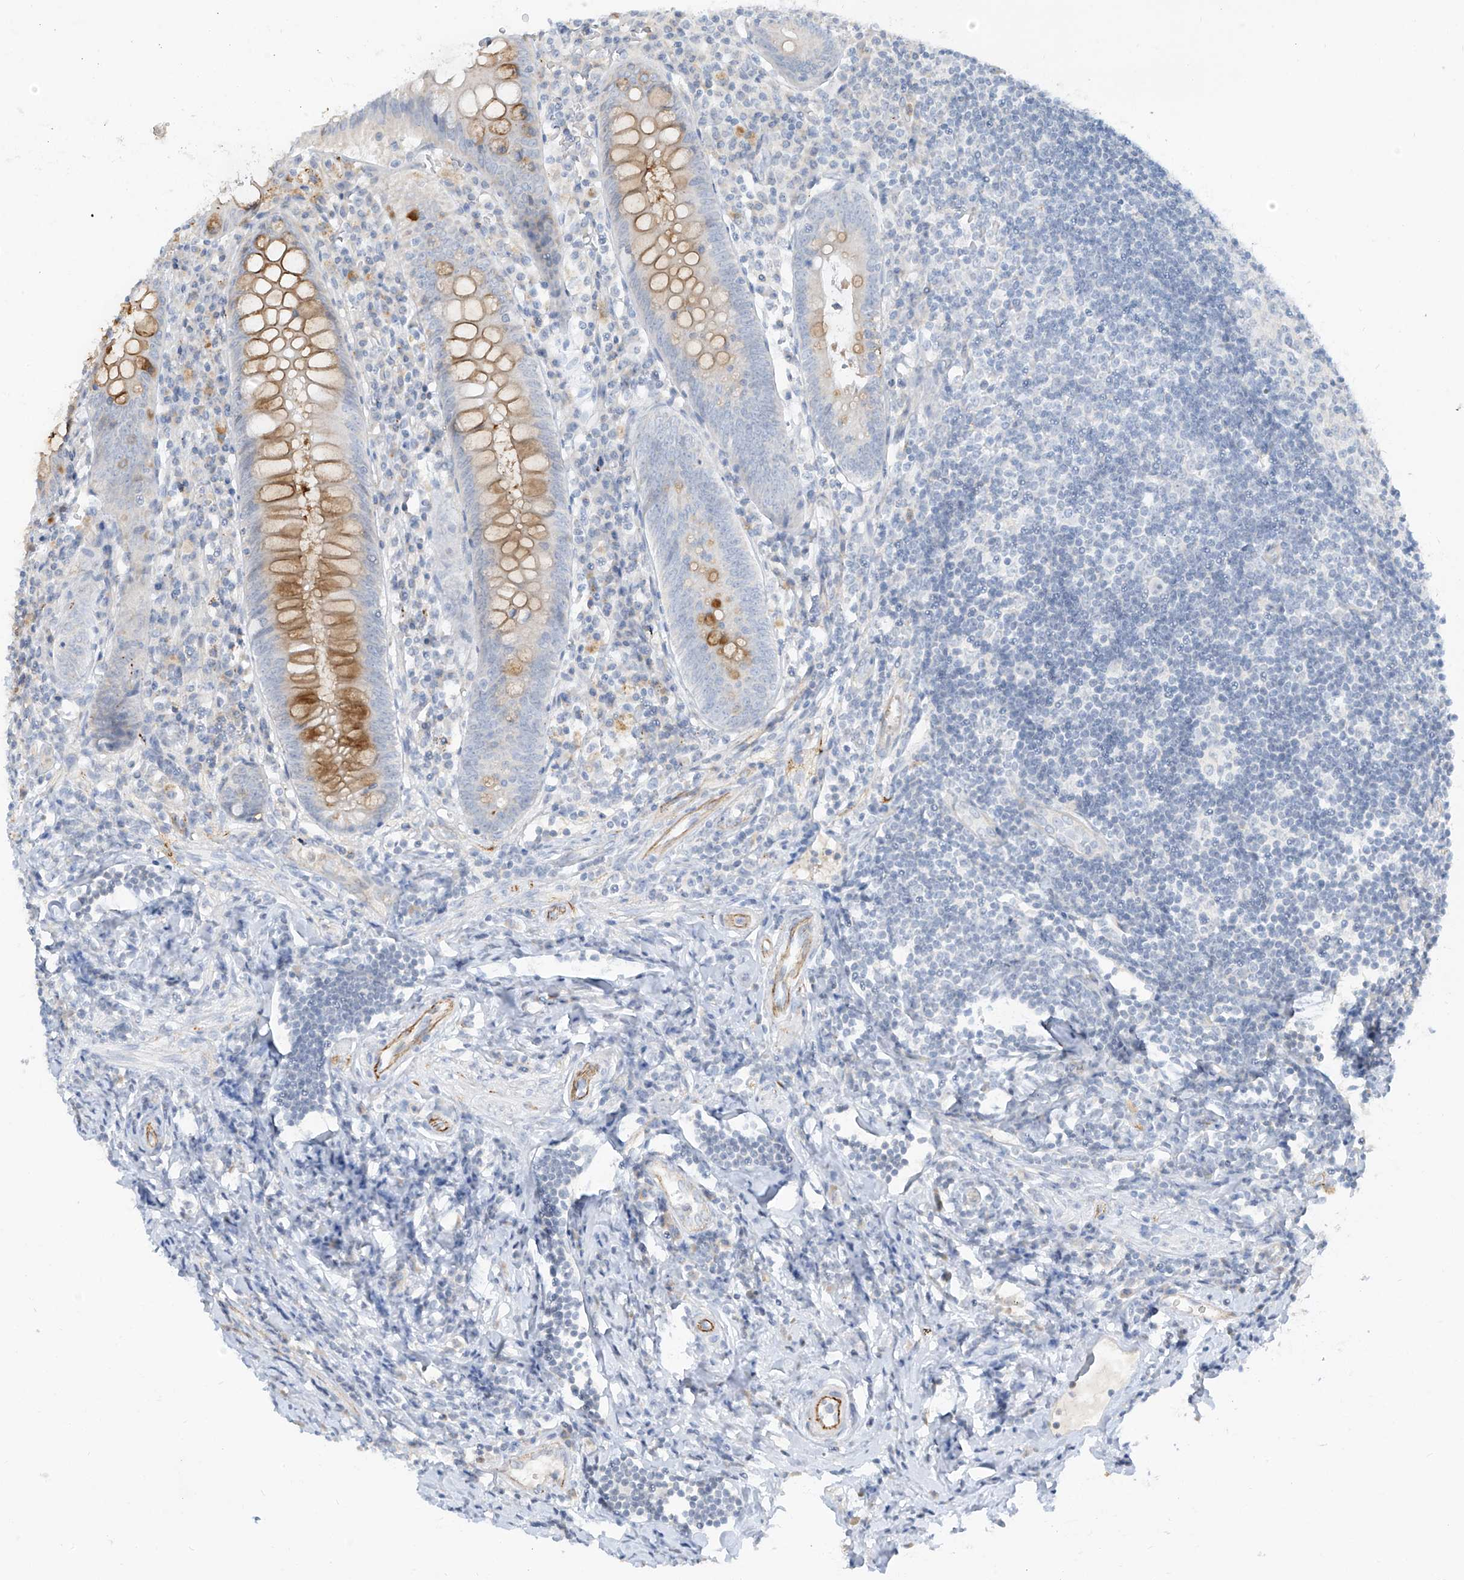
{"staining": {"intensity": "moderate", "quantity": "25%-75%", "location": "cytoplasmic/membranous"}, "tissue": "appendix", "cell_type": "Glandular cells", "image_type": "normal", "snomed": [{"axis": "morphology", "description": "Normal tissue, NOS"}, {"axis": "topography", "description": "Appendix"}], "caption": "An immunohistochemistry (IHC) image of benign tissue is shown. Protein staining in brown highlights moderate cytoplasmic/membranous positivity in appendix within glandular cells. (Brightfield microscopy of DAB IHC at high magnification).", "gene": "C2orf42", "patient": {"sex": "female", "age": 54}}